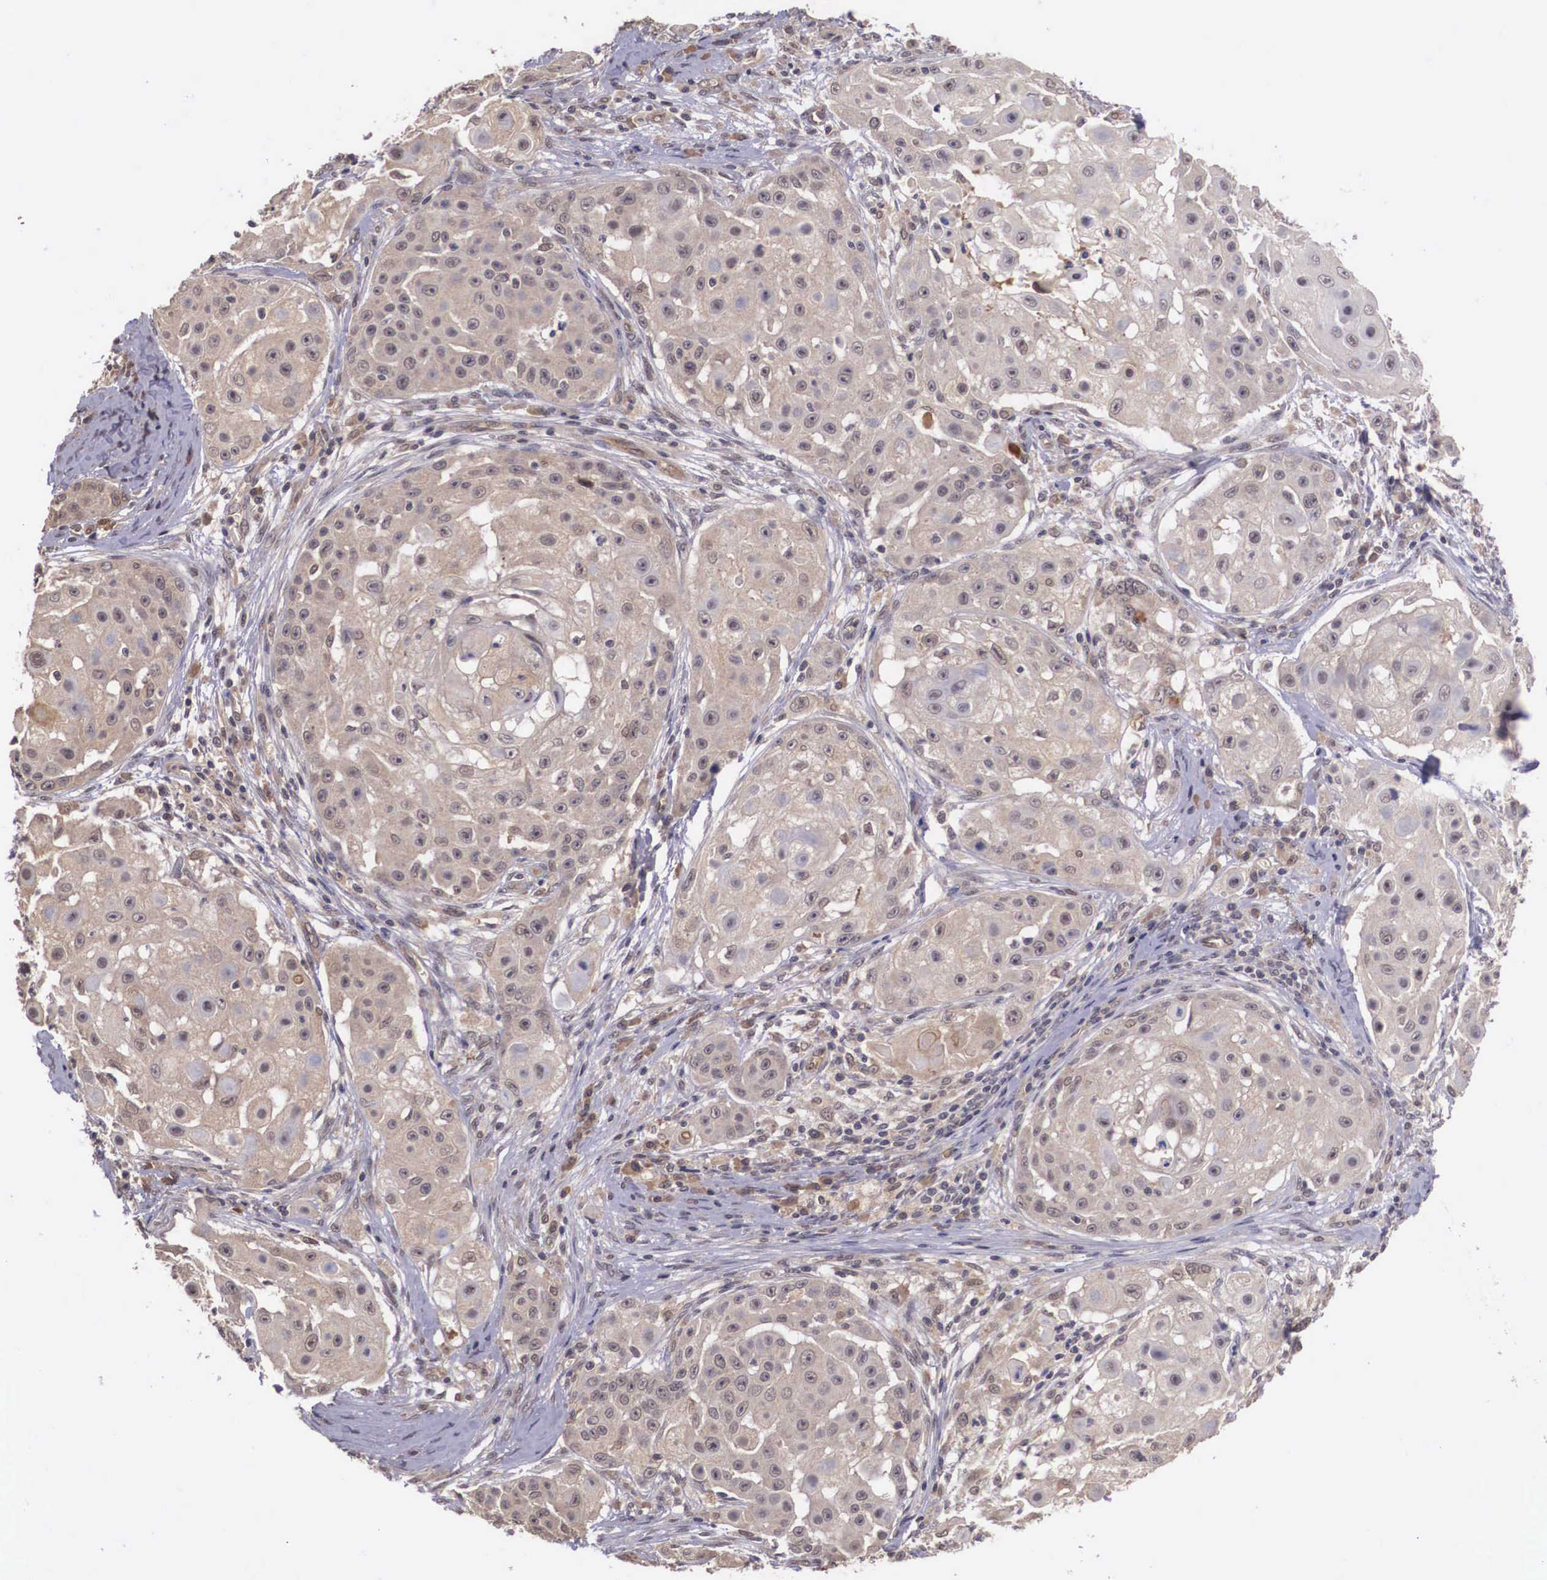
{"staining": {"intensity": "weak", "quantity": ">75%", "location": "cytoplasmic/membranous"}, "tissue": "skin cancer", "cell_type": "Tumor cells", "image_type": "cancer", "snomed": [{"axis": "morphology", "description": "Squamous cell carcinoma, NOS"}, {"axis": "topography", "description": "Skin"}], "caption": "This is an image of IHC staining of skin cancer (squamous cell carcinoma), which shows weak positivity in the cytoplasmic/membranous of tumor cells.", "gene": "VASH1", "patient": {"sex": "female", "age": 57}}